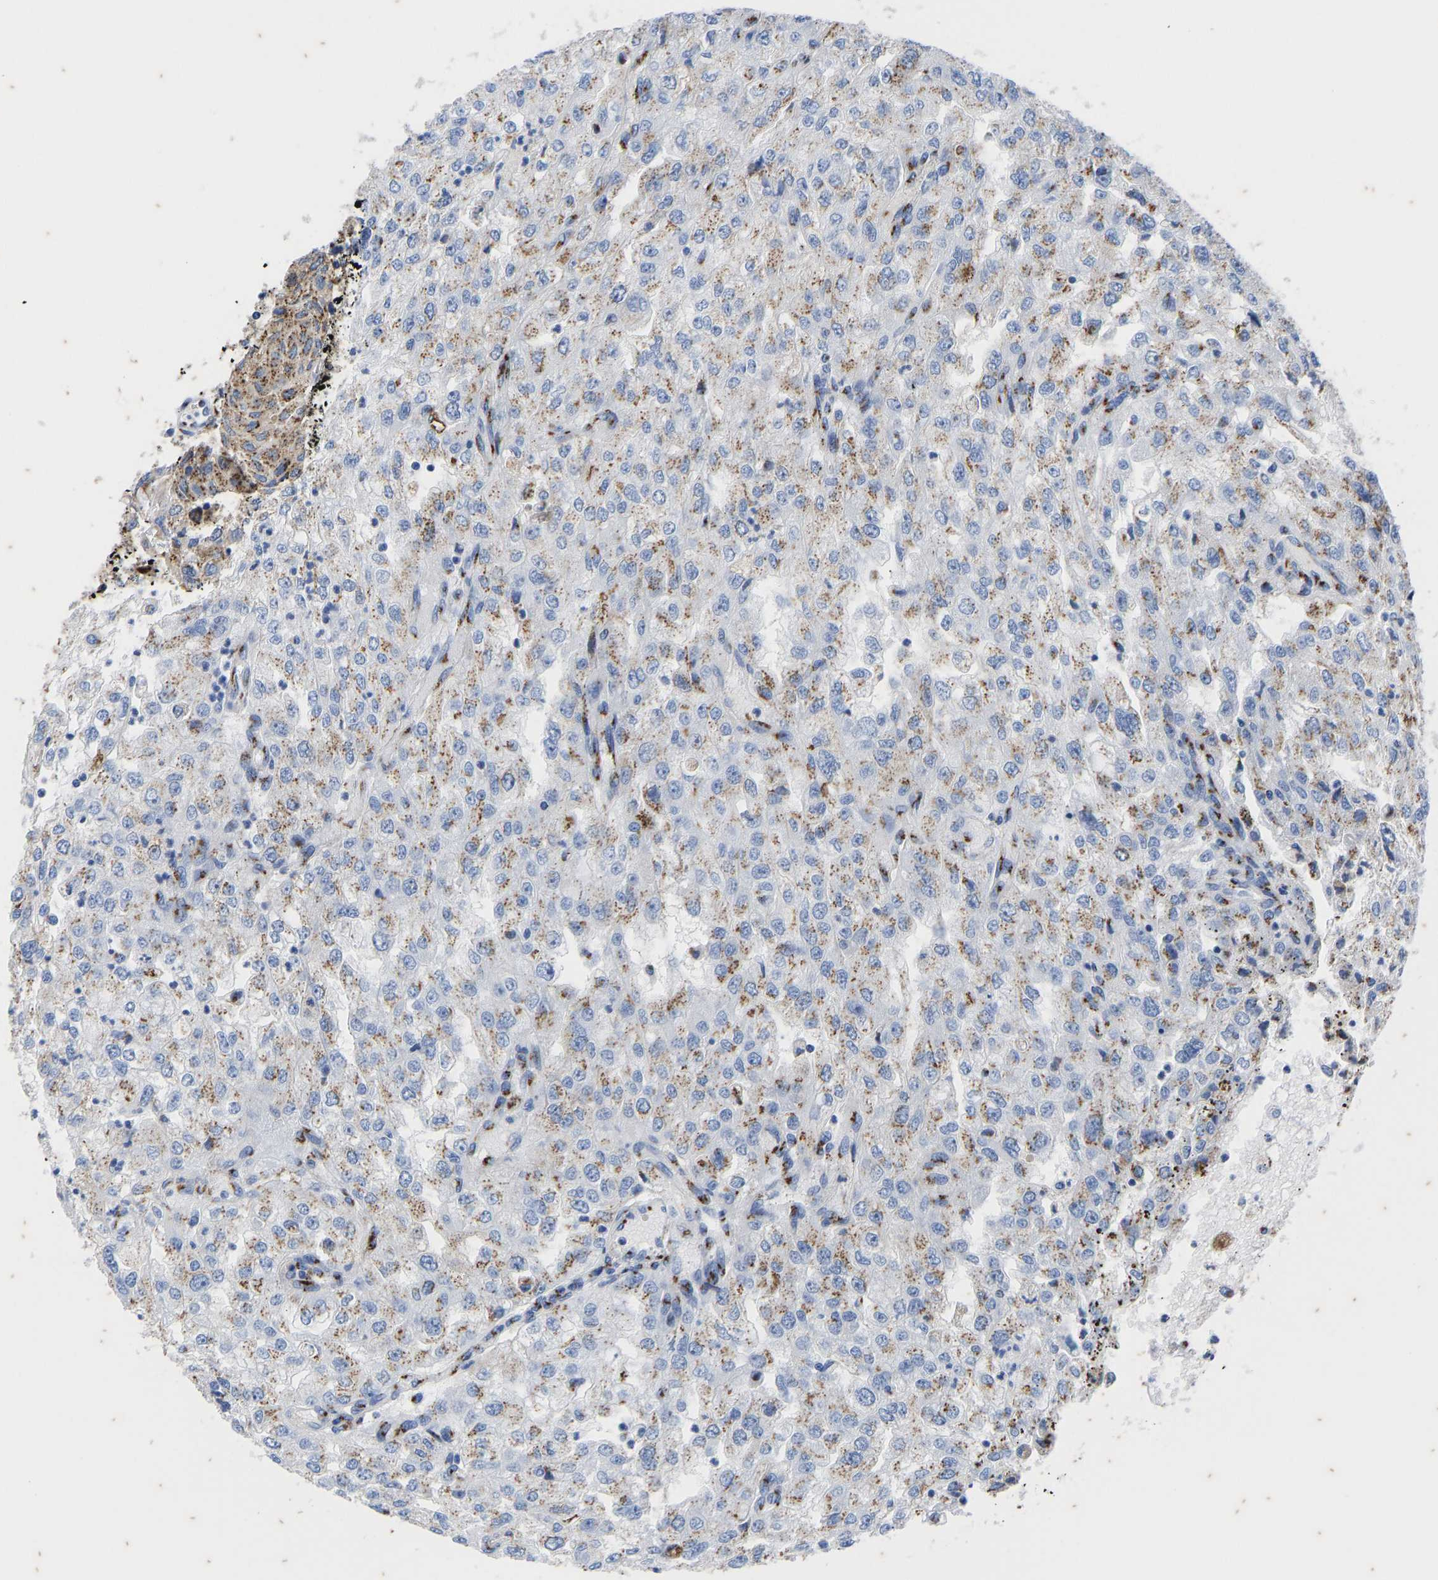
{"staining": {"intensity": "moderate", "quantity": "25%-75%", "location": "cytoplasmic/membranous"}, "tissue": "renal cancer", "cell_type": "Tumor cells", "image_type": "cancer", "snomed": [{"axis": "morphology", "description": "Adenocarcinoma, NOS"}, {"axis": "topography", "description": "Kidney"}], "caption": "The image displays staining of renal cancer (adenocarcinoma), revealing moderate cytoplasmic/membranous protein positivity (brown color) within tumor cells. The staining was performed using DAB, with brown indicating positive protein expression. Nuclei are stained blue with hematoxylin.", "gene": "TMEM87A", "patient": {"sex": "female", "age": 54}}